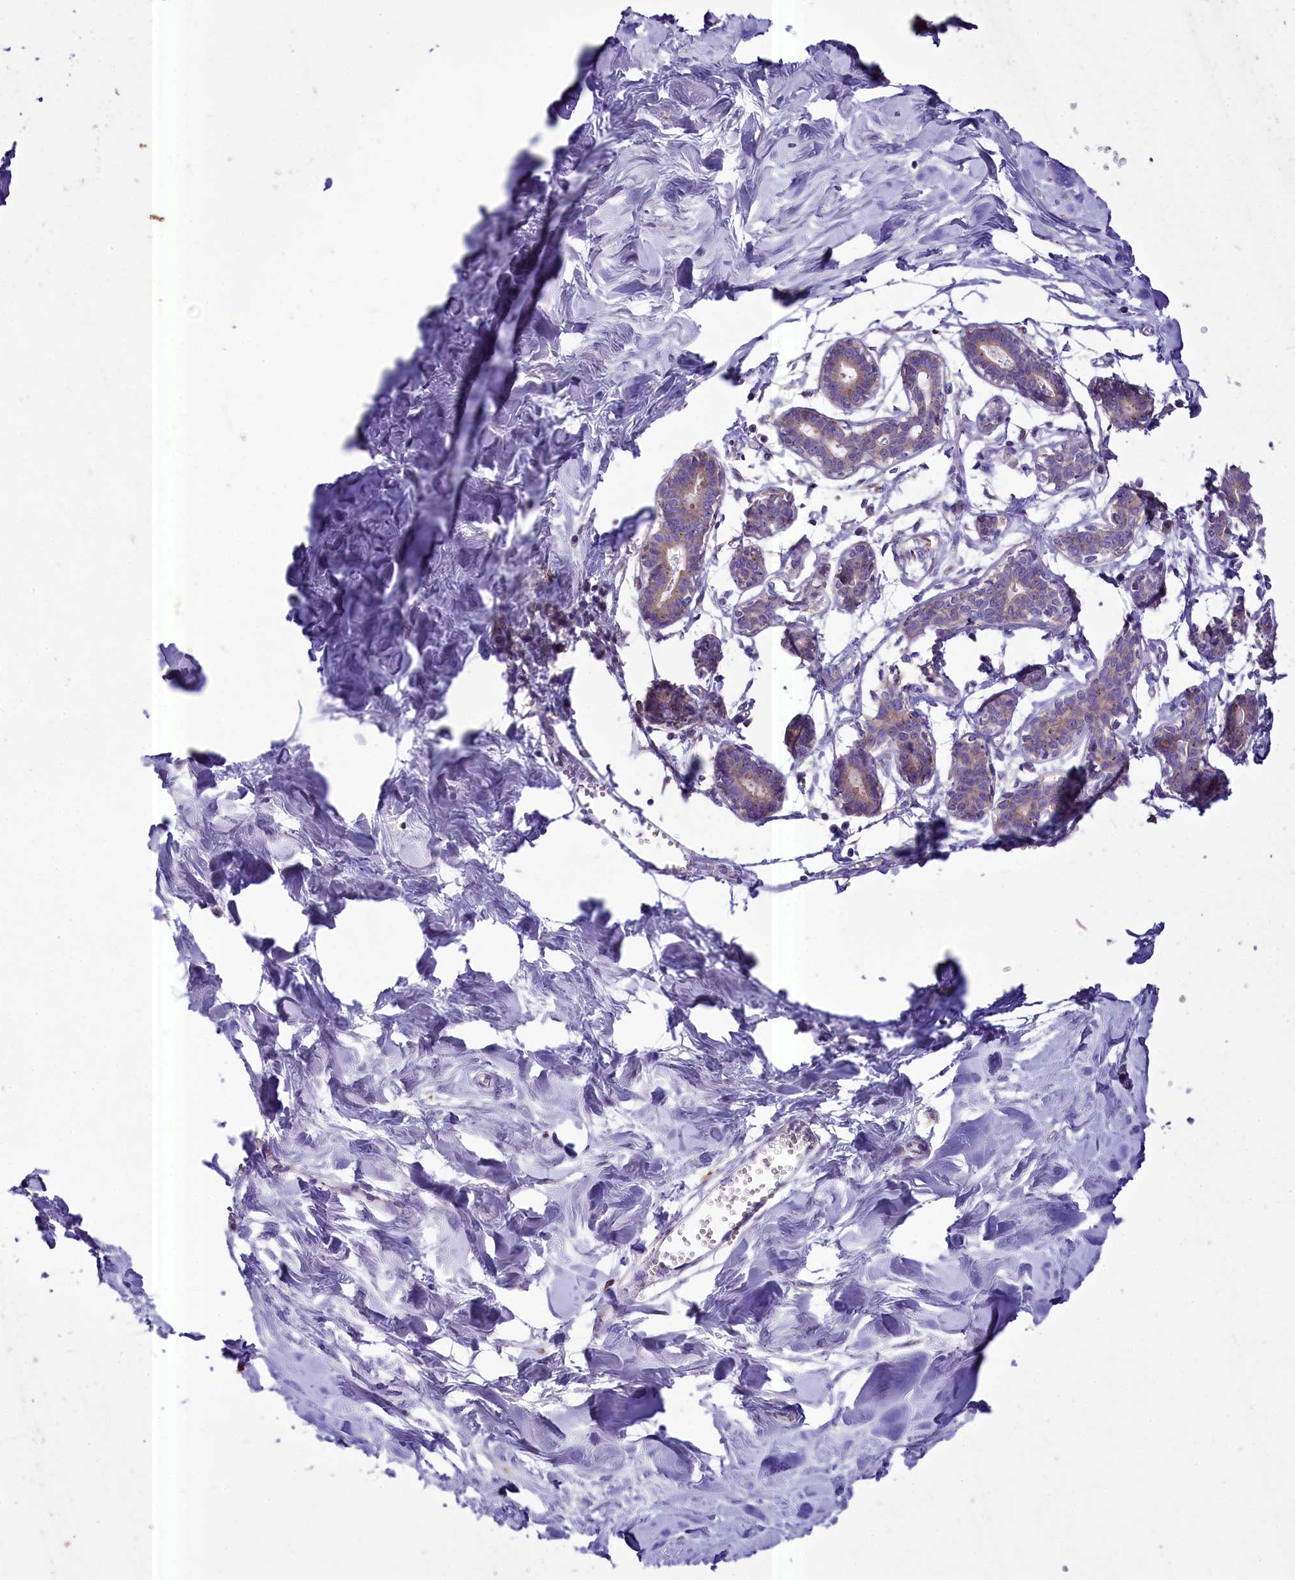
{"staining": {"intensity": "negative", "quantity": "none", "location": "none"}, "tissue": "breast", "cell_type": "Adipocytes", "image_type": "normal", "snomed": [{"axis": "morphology", "description": "Normal tissue, NOS"}, {"axis": "topography", "description": "Breast"}], "caption": "The IHC image has no significant staining in adipocytes of breast.", "gene": "PEMT", "patient": {"sex": "female", "age": 27}}